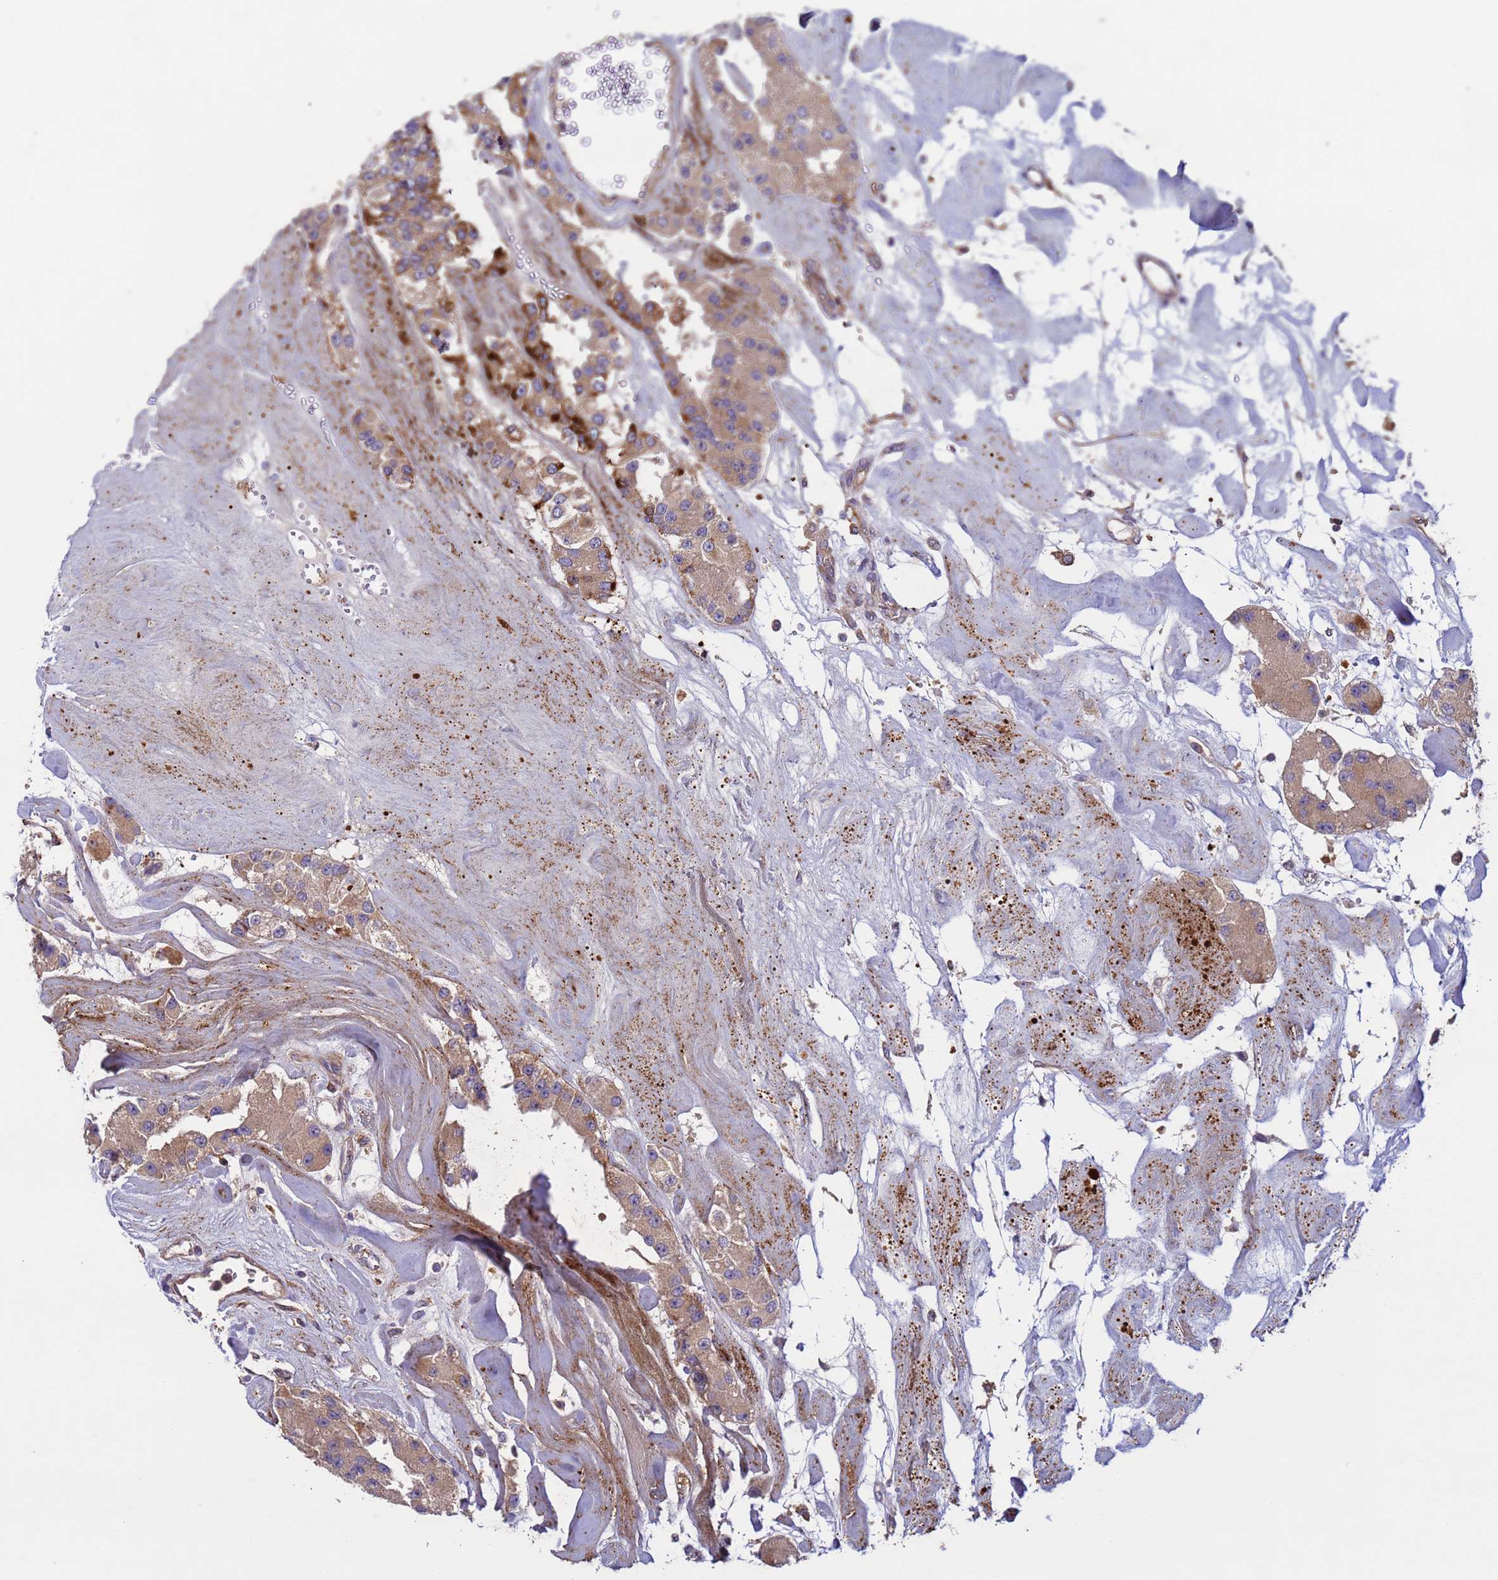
{"staining": {"intensity": "weak", "quantity": ">75%", "location": "cytoplasmic/membranous"}, "tissue": "carcinoid", "cell_type": "Tumor cells", "image_type": "cancer", "snomed": [{"axis": "morphology", "description": "Carcinoid, malignant, NOS"}, {"axis": "topography", "description": "Pancreas"}], "caption": "Protein staining of malignant carcinoid tissue shows weak cytoplasmic/membranous expression in about >75% of tumor cells.", "gene": "RAB10", "patient": {"sex": "male", "age": 41}}